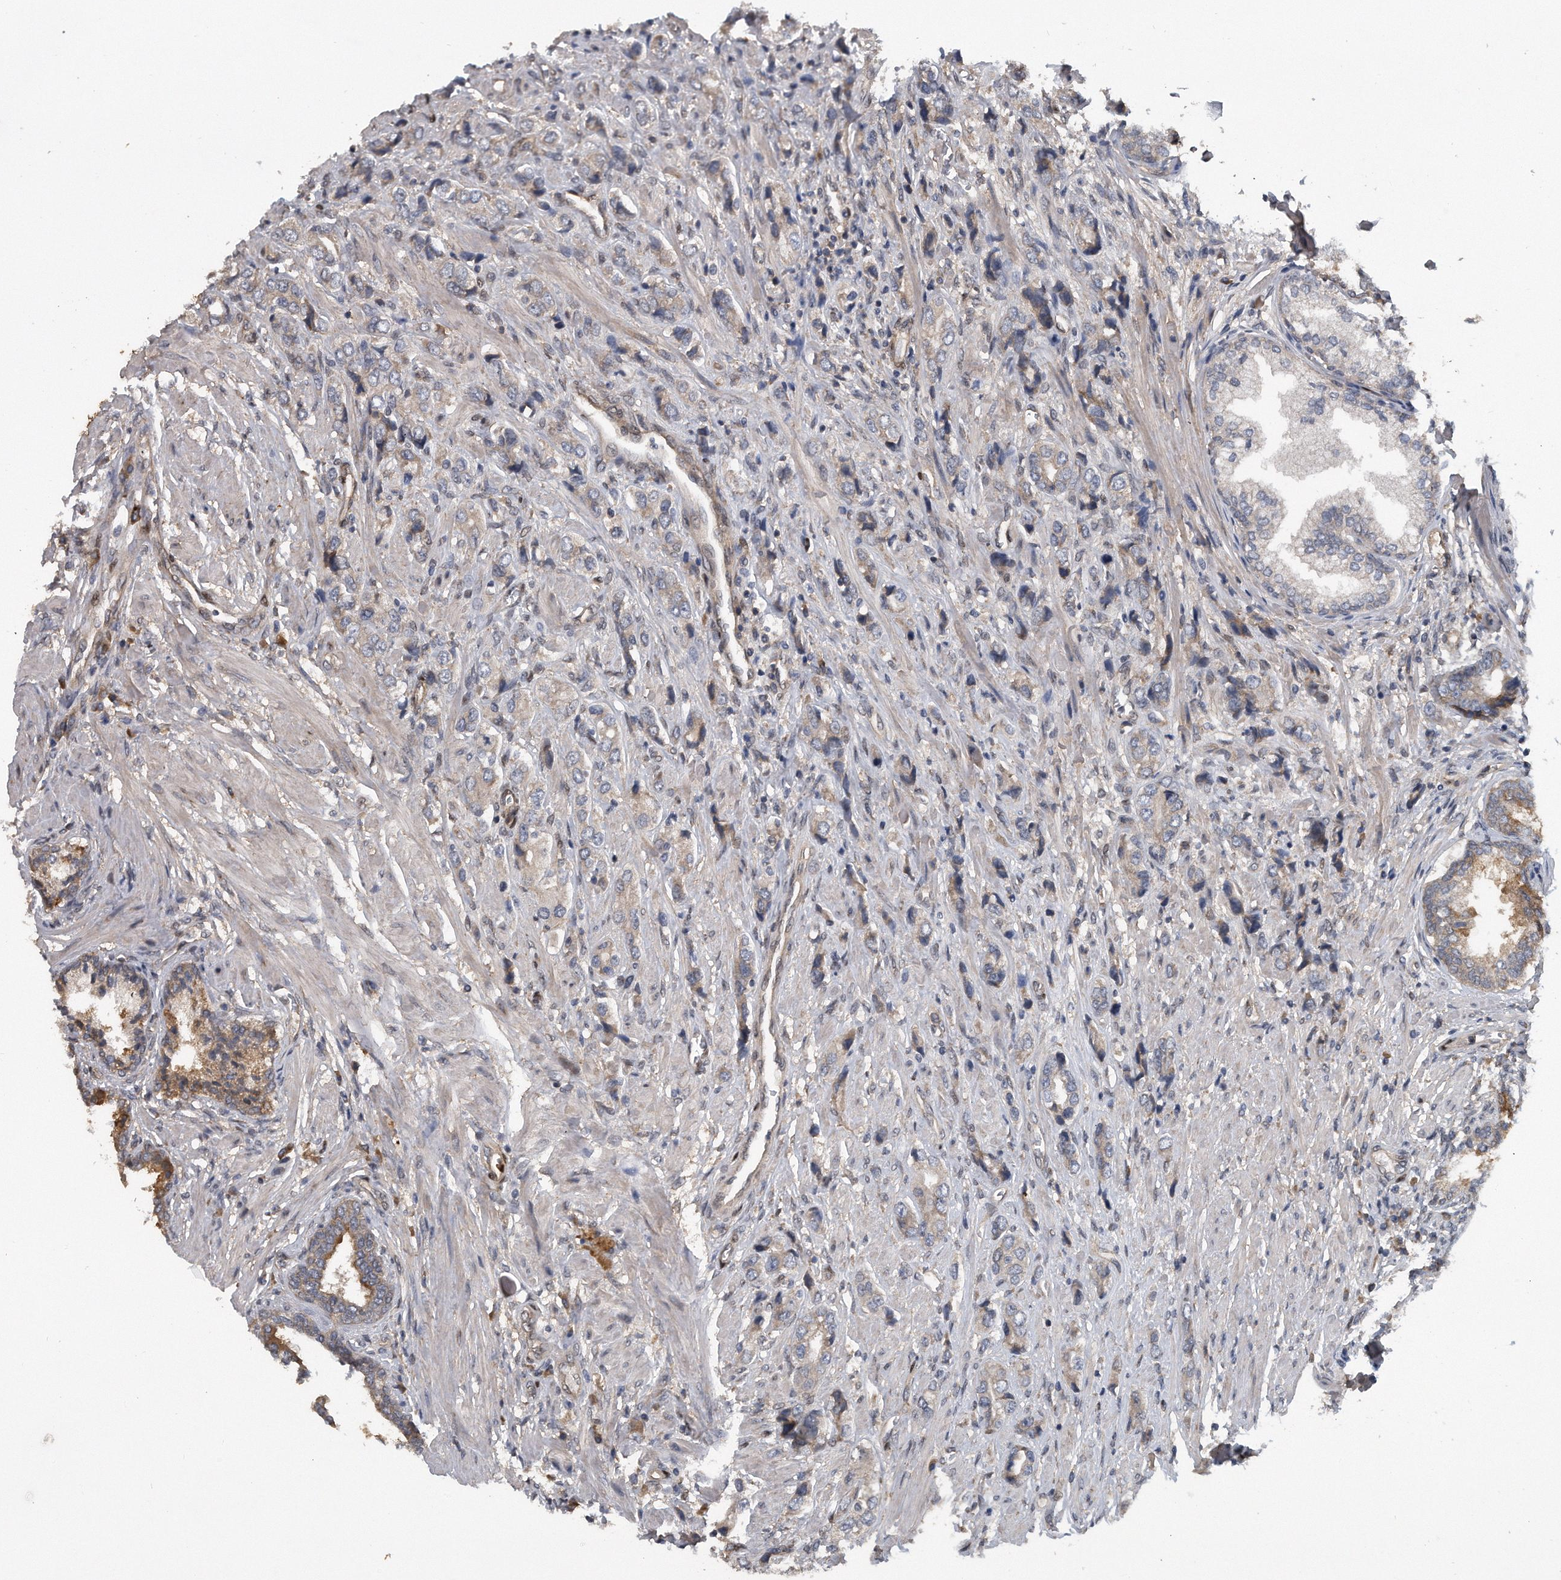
{"staining": {"intensity": "weak", "quantity": "25%-75%", "location": "cytoplasmic/membranous"}, "tissue": "prostate cancer", "cell_type": "Tumor cells", "image_type": "cancer", "snomed": [{"axis": "morphology", "description": "Adenocarcinoma, High grade"}, {"axis": "topography", "description": "Prostate"}], "caption": "This is a histology image of IHC staining of high-grade adenocarcinoma (prostate), which shows weak positivity in the cytoplasmic/membranous of tumor cells.", "gene": "ZNF79", "patient": {"sex": "male", "age": 61}}